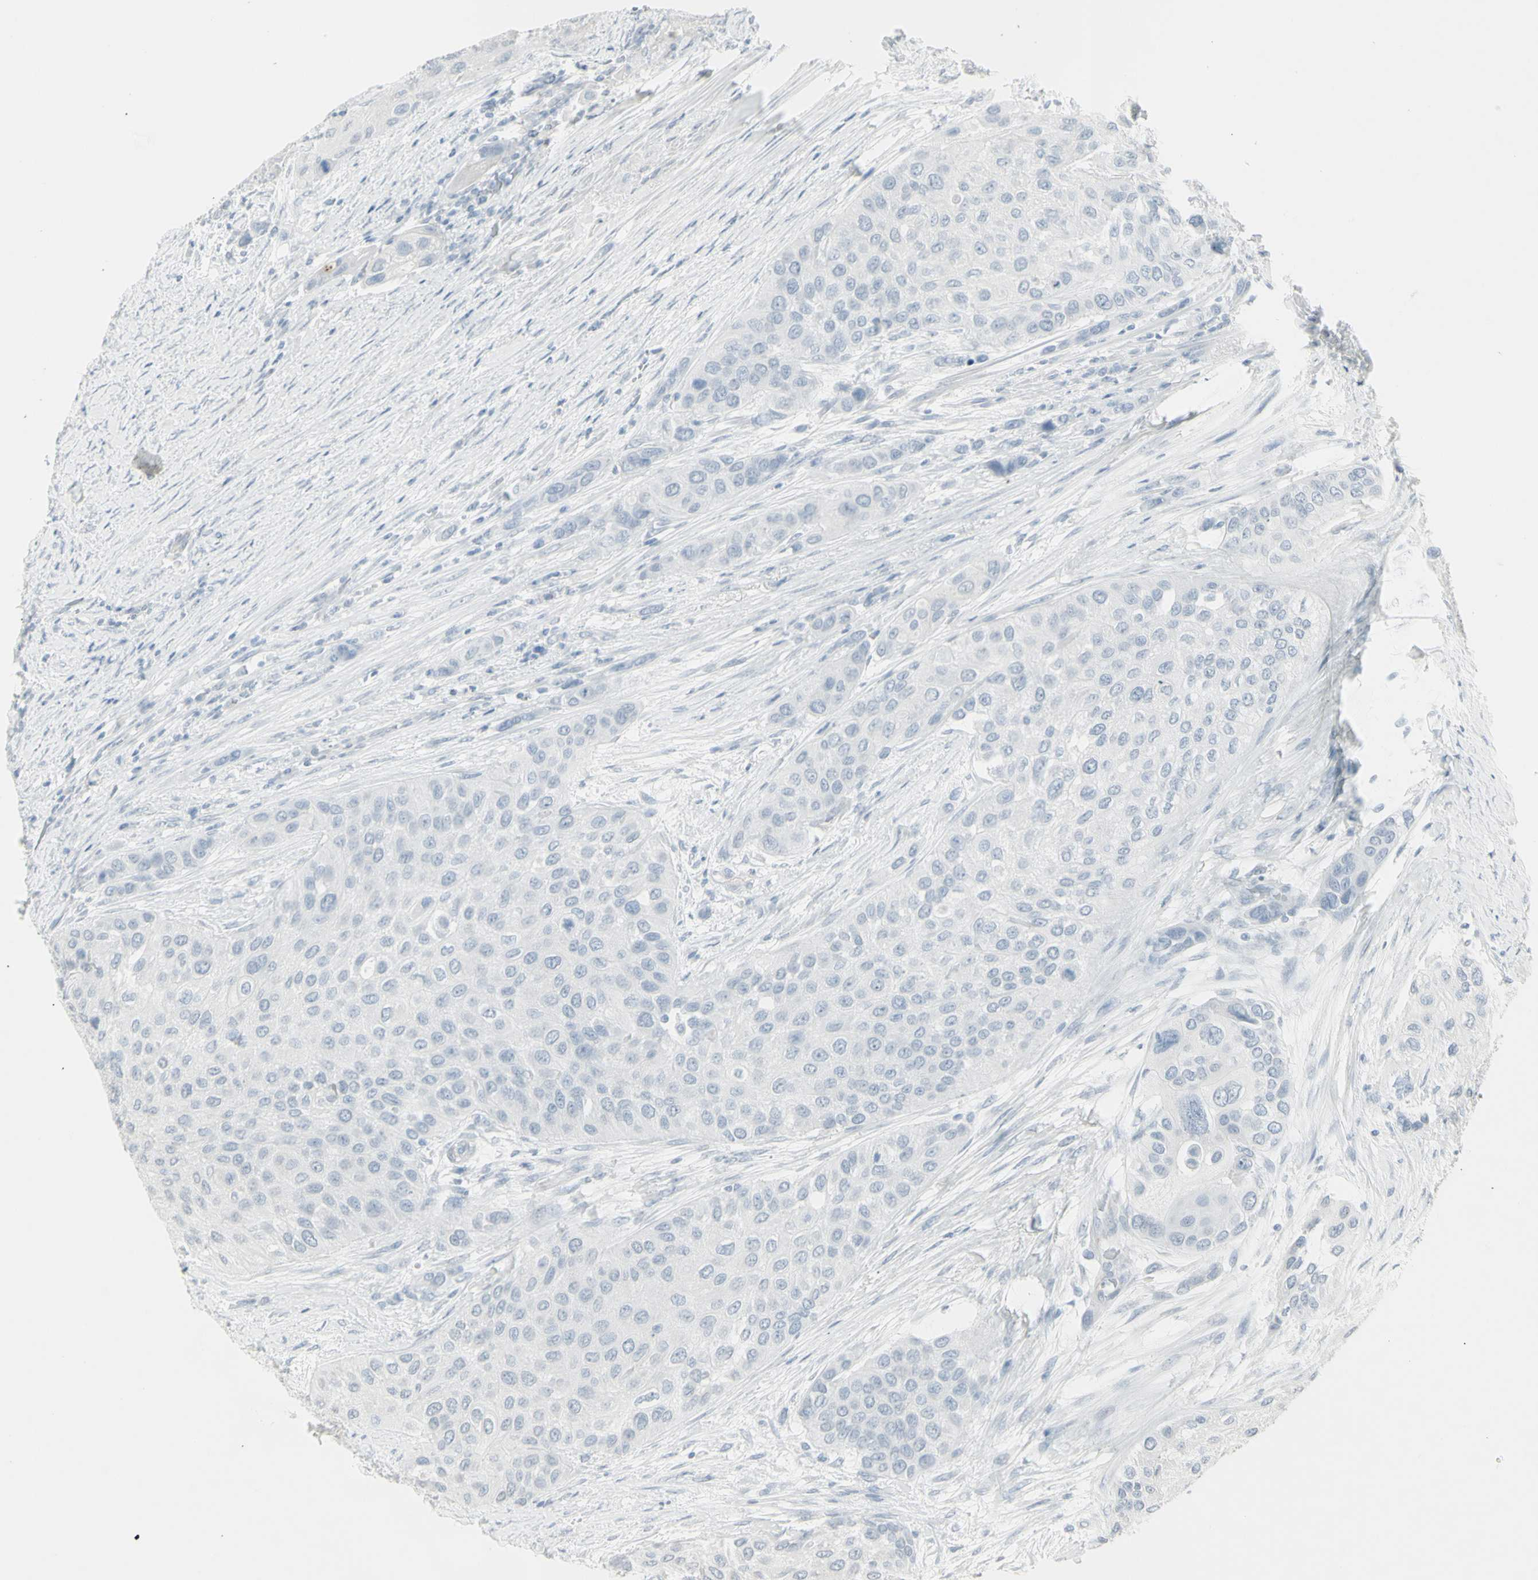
{"staining": {"intensity": "negative", "quantity": "none", "location": "none"}, "tissue": "urothelial cancer", "cell_type": "Tumor cells", "image_type": "cancer", "snomed": [{"axis": "morphology", "description": "Urothelial carcinoma, High grade"}, {"axis": "topography", "description": "Urinary bladder"}], "caption": "Human high-grade urothelial carcinoma stained for a protein using IHC exhibits no staining in tumor cells.", "gene": "YBX2", "patient": {"sex": "female", "age": 56}}